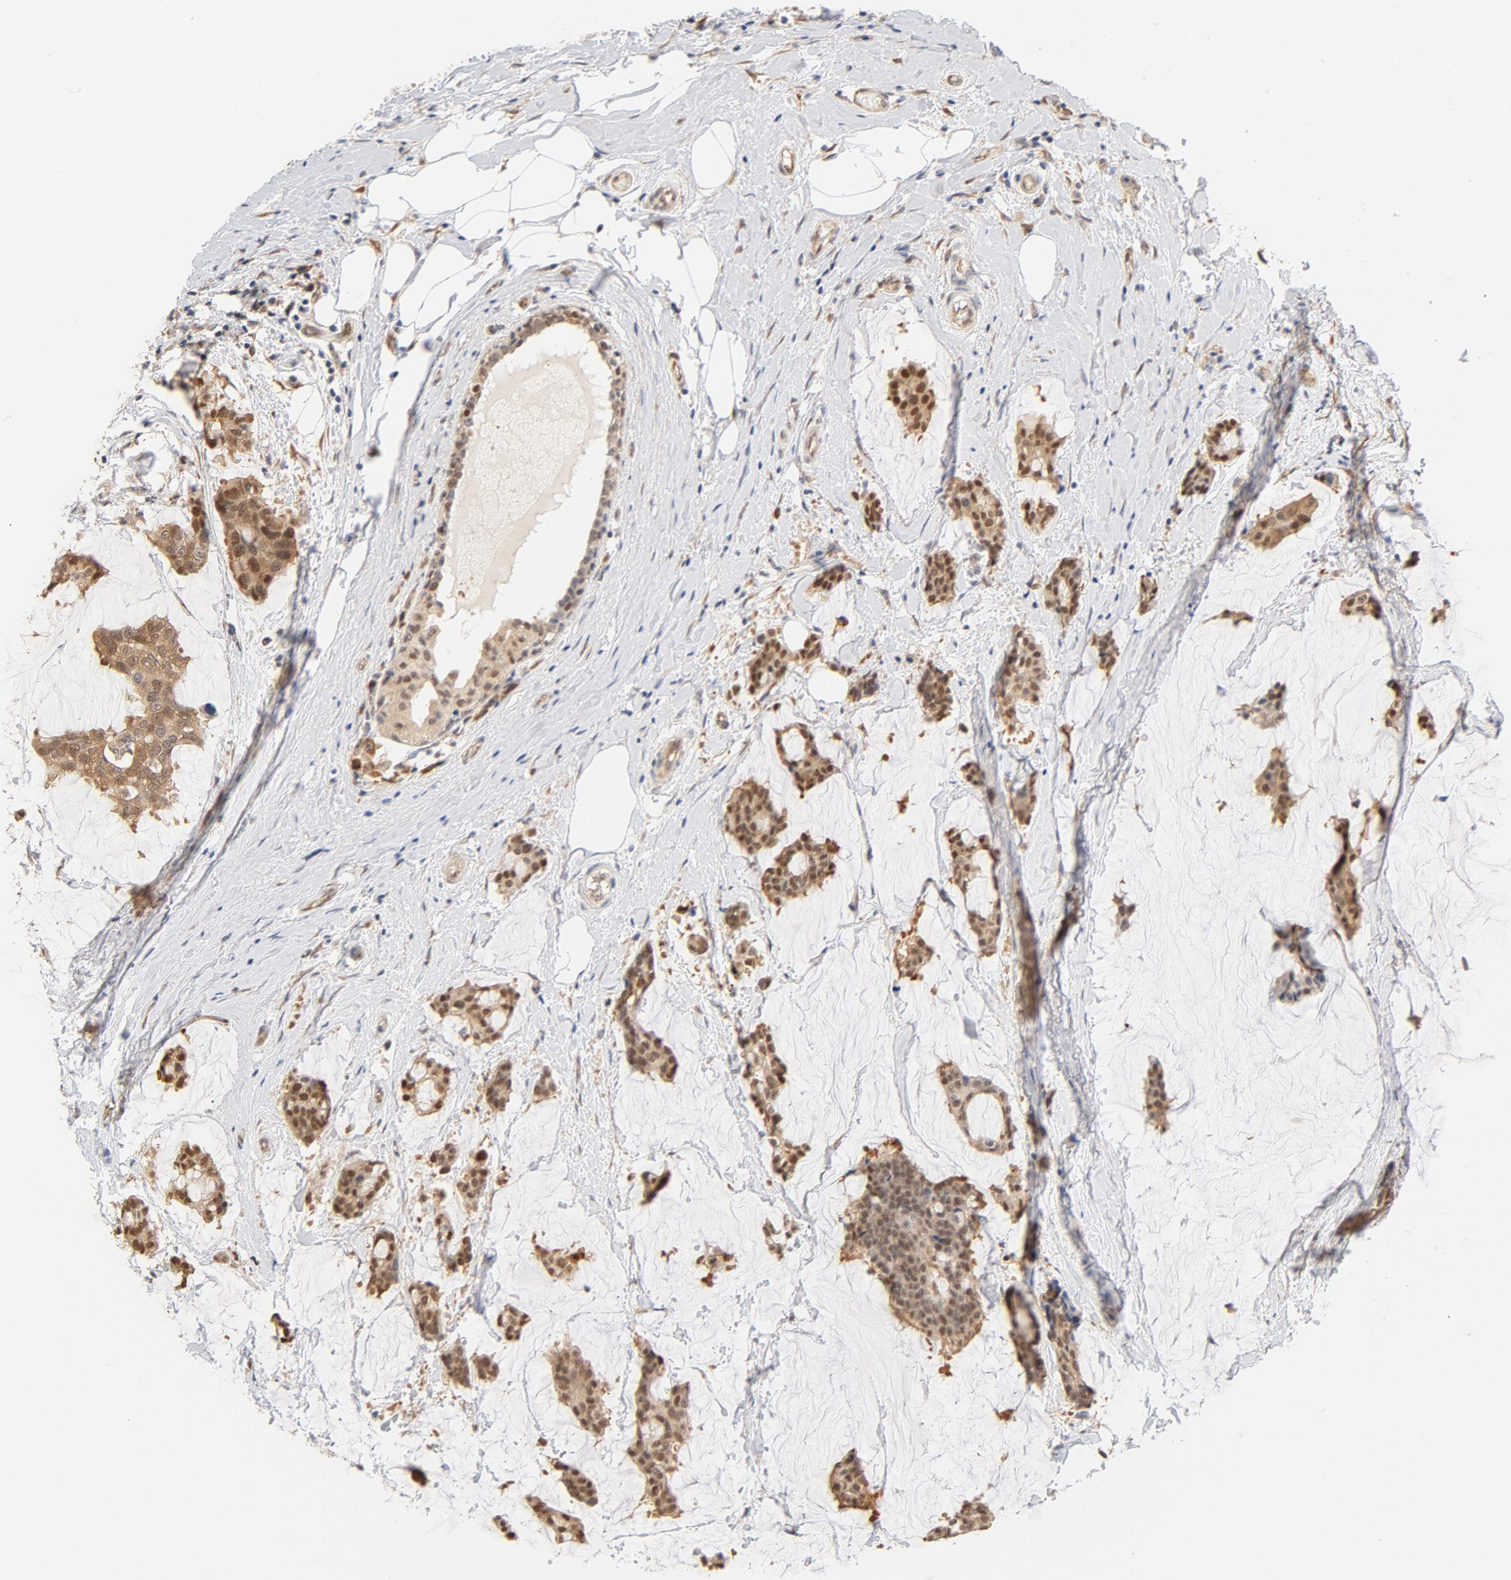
{"staining": {"intensity": "moderate", "quantity": ">75%", "location": "cytoplasmic/membranous,nuclear"}, "tissue": "breast cancer", "cell_type": "Tumor cells", "image_type": "cancer", "snomed": [{"axis": "morphology", "description": "Duct carcinoma"}, {"axis": "topography", "description": "Breast"}], "caption": "About >75% of tumor cells in human breast invasive ductal carcinoma demonstrate moderate cytoplasmic/membranous and nuclear protein positivity as visualized by brown immunohistochemical staining.", "gene": "EIF4E", "patient": {"sex": "female", "age": 93}}